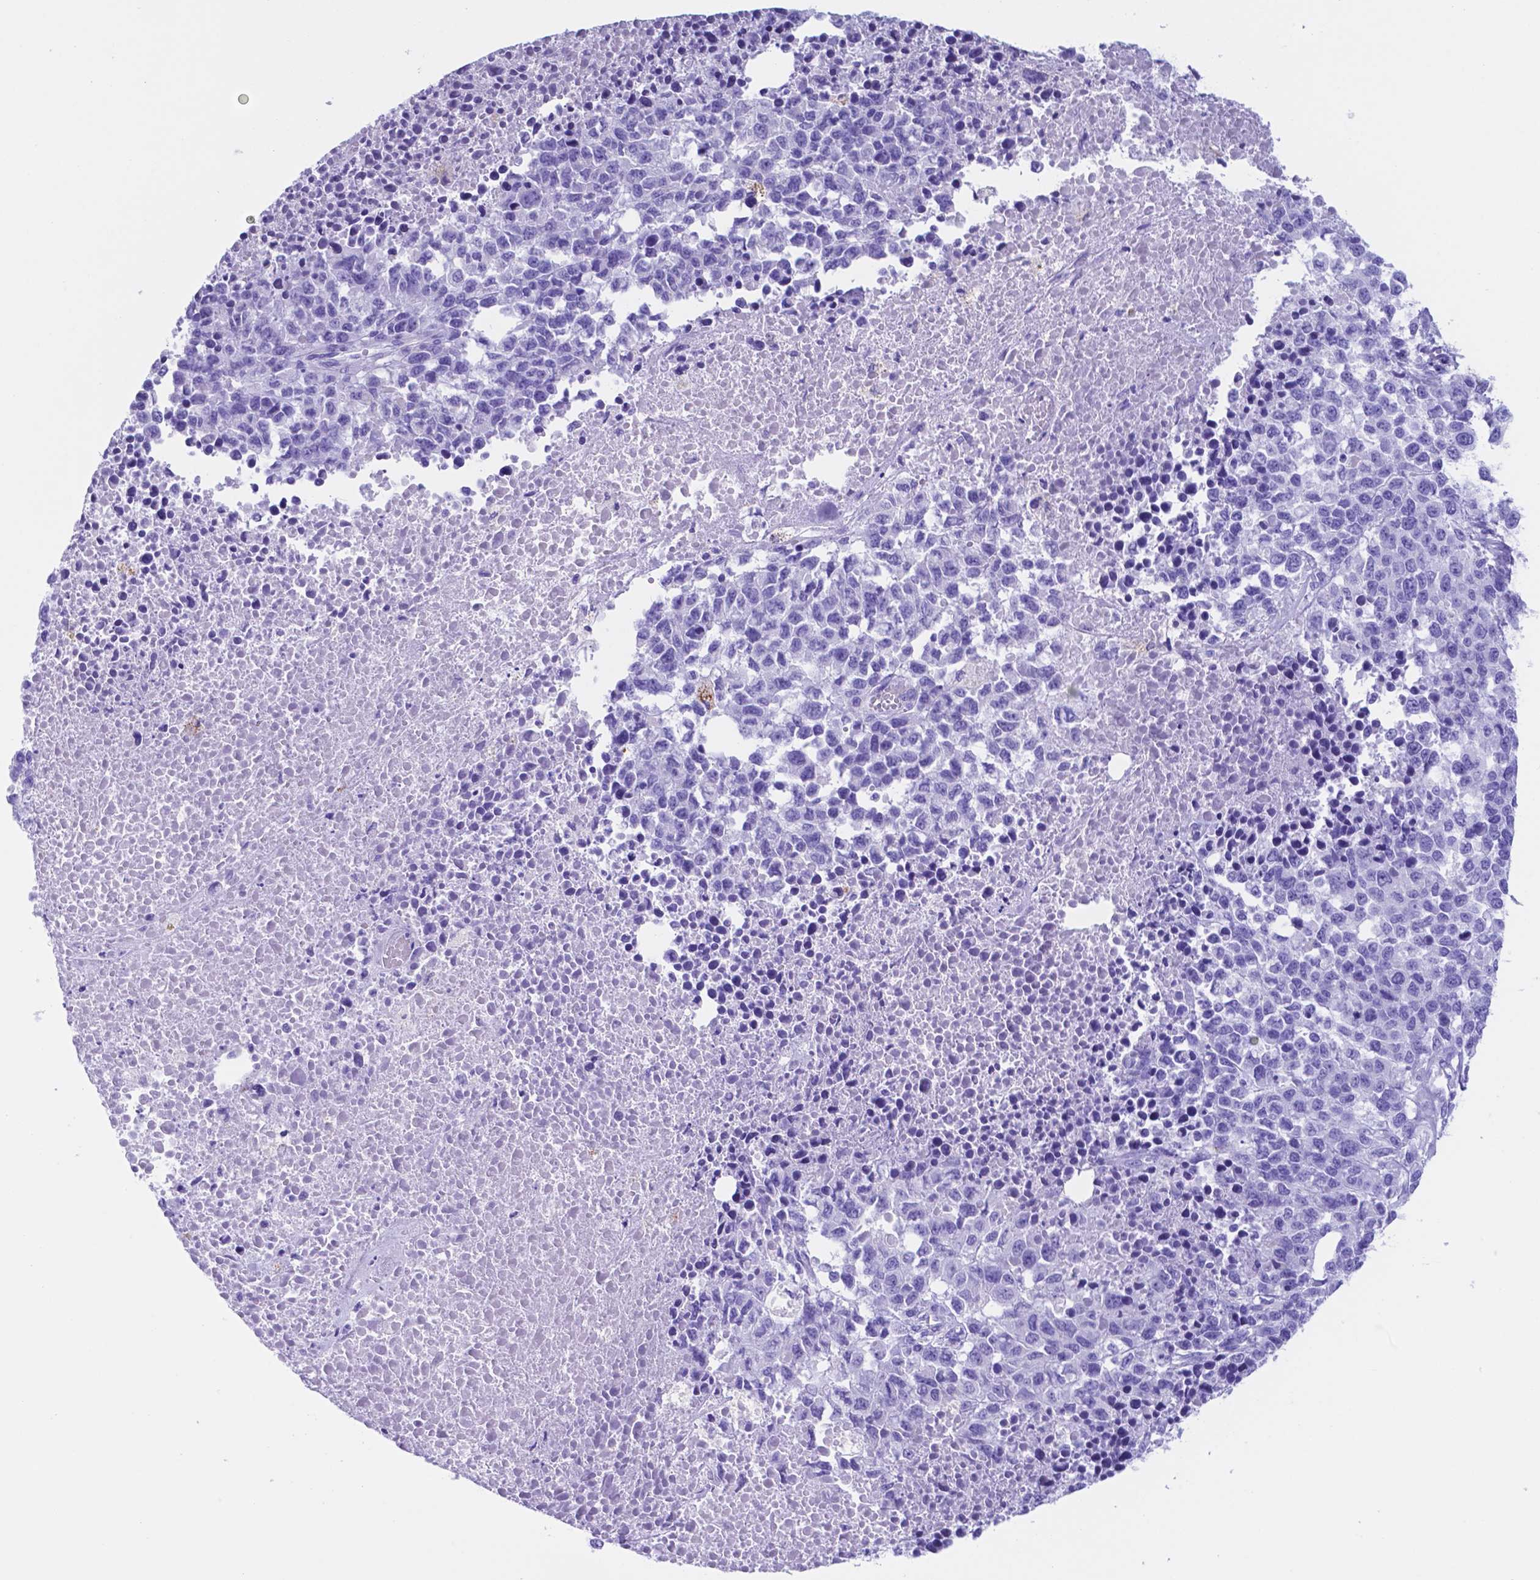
{"staining": {"intensity": "negative", "quantity": "none", "location": "none"}, "tissue": "melanoma", "cell_type": "Tumor cells", "image_type": "cancer", "snomed": [{"axis": "morphology", "description": "Malignant melanoma, Metastatic site"}, {"axis": "topography", "description": "Skin"}], "caption": "This is an IHC photomicrograph of malignant melanoma (metastatic site). There is no staining in tumor cells.", "gene": "DNAAF8", "patient": {"sex": "male", "age": 84}}